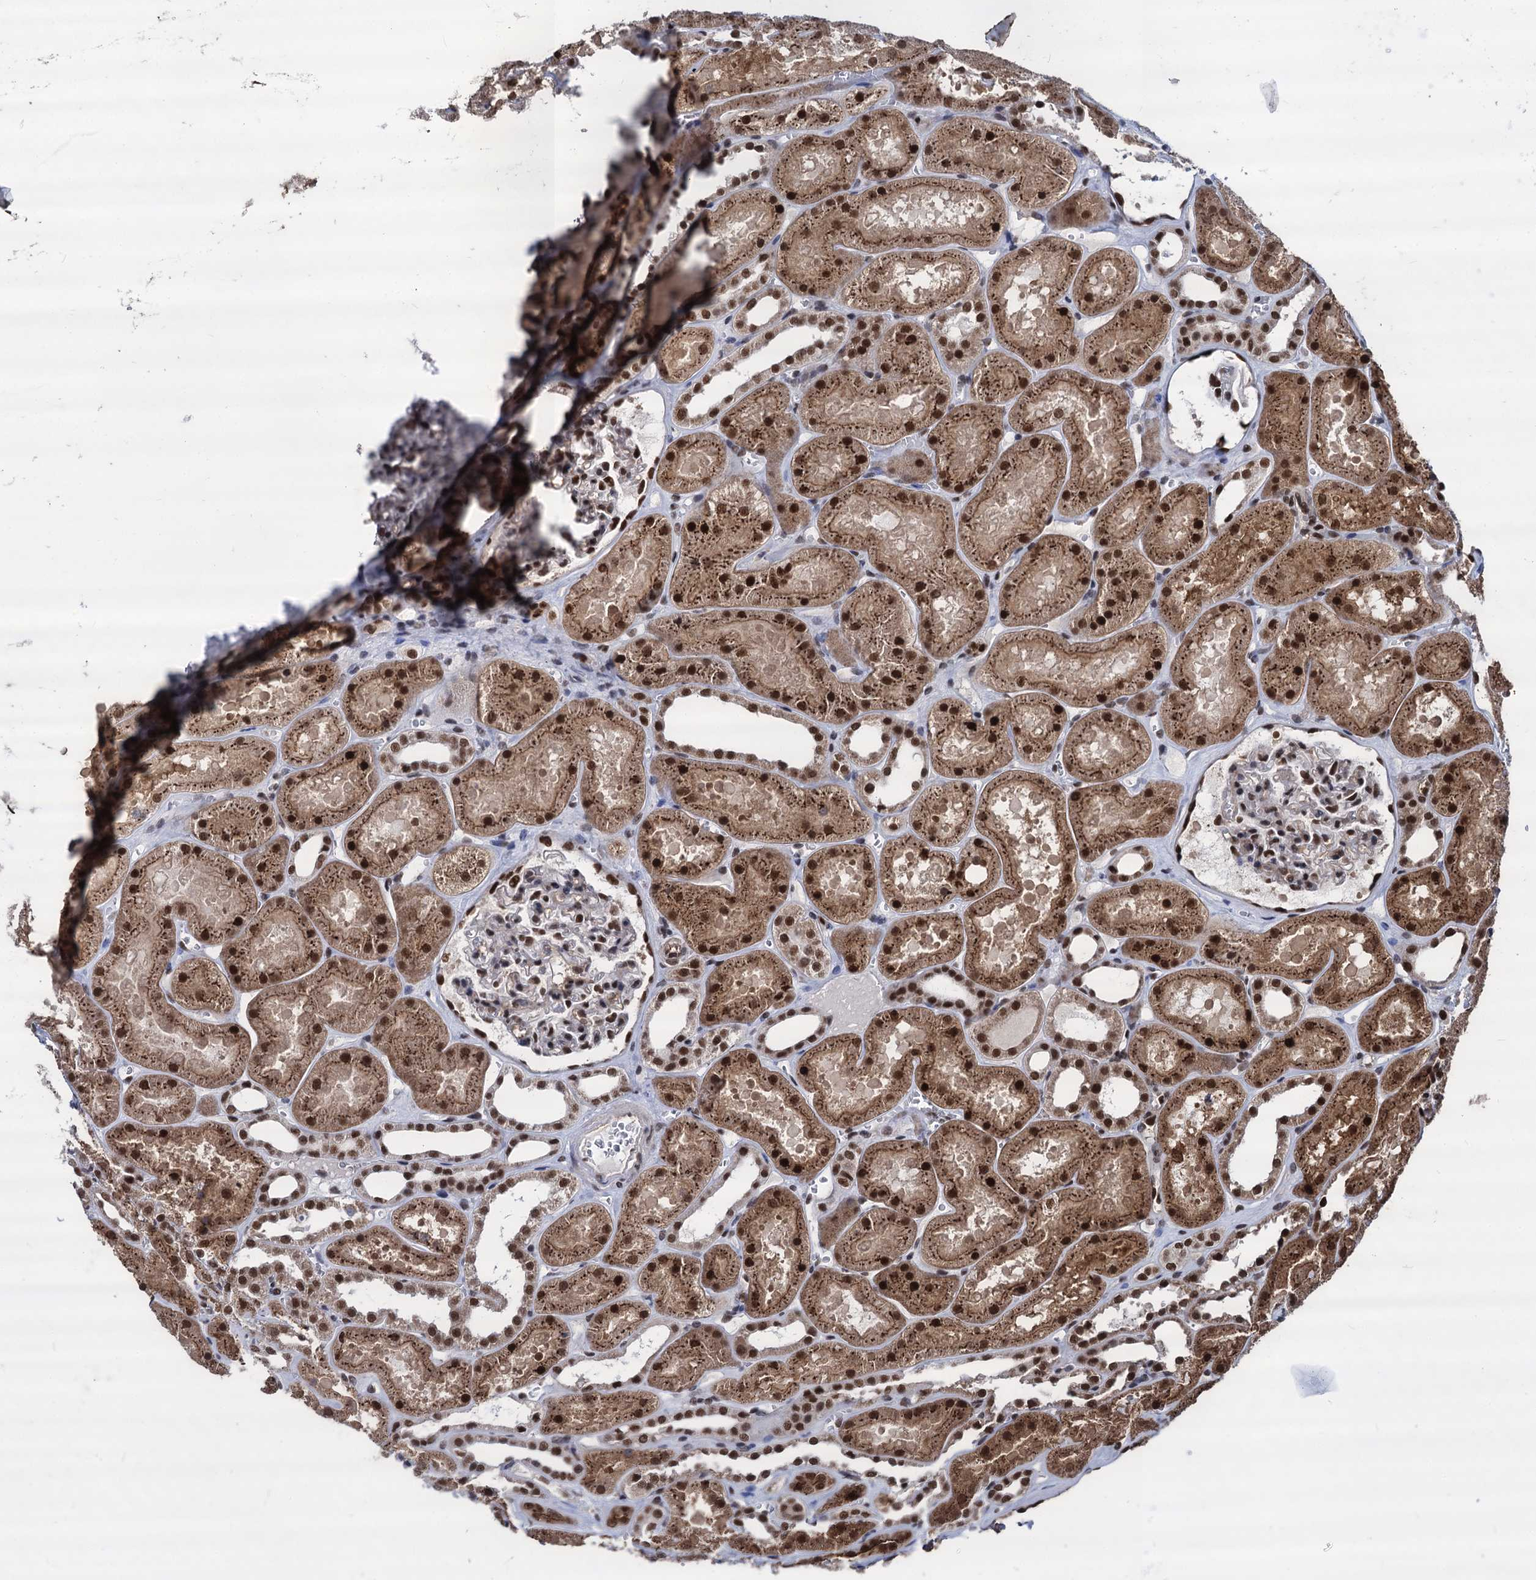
{"staining": {"intensity": "strong", "quantity": ">75%", "location": "nuclear"}, "tissue": "kidney", "cell_type": "Cells in glomeruli", "image_type": "normal", "snomed": [{"axis": "morphology", "description": "Normal tissue, NOS"}, {"axis": "topography", "description": "Kidney"}], "caption": "Brown immunohistochemical staining in benign kidney shows strong nuclear expression in about >75% of cells in glomeruli. (brown staining indicates protein expression, while blue staining denotes nuclei).", "gene": "GALNT11", "patient": {"sex": "female", "age": 41}}